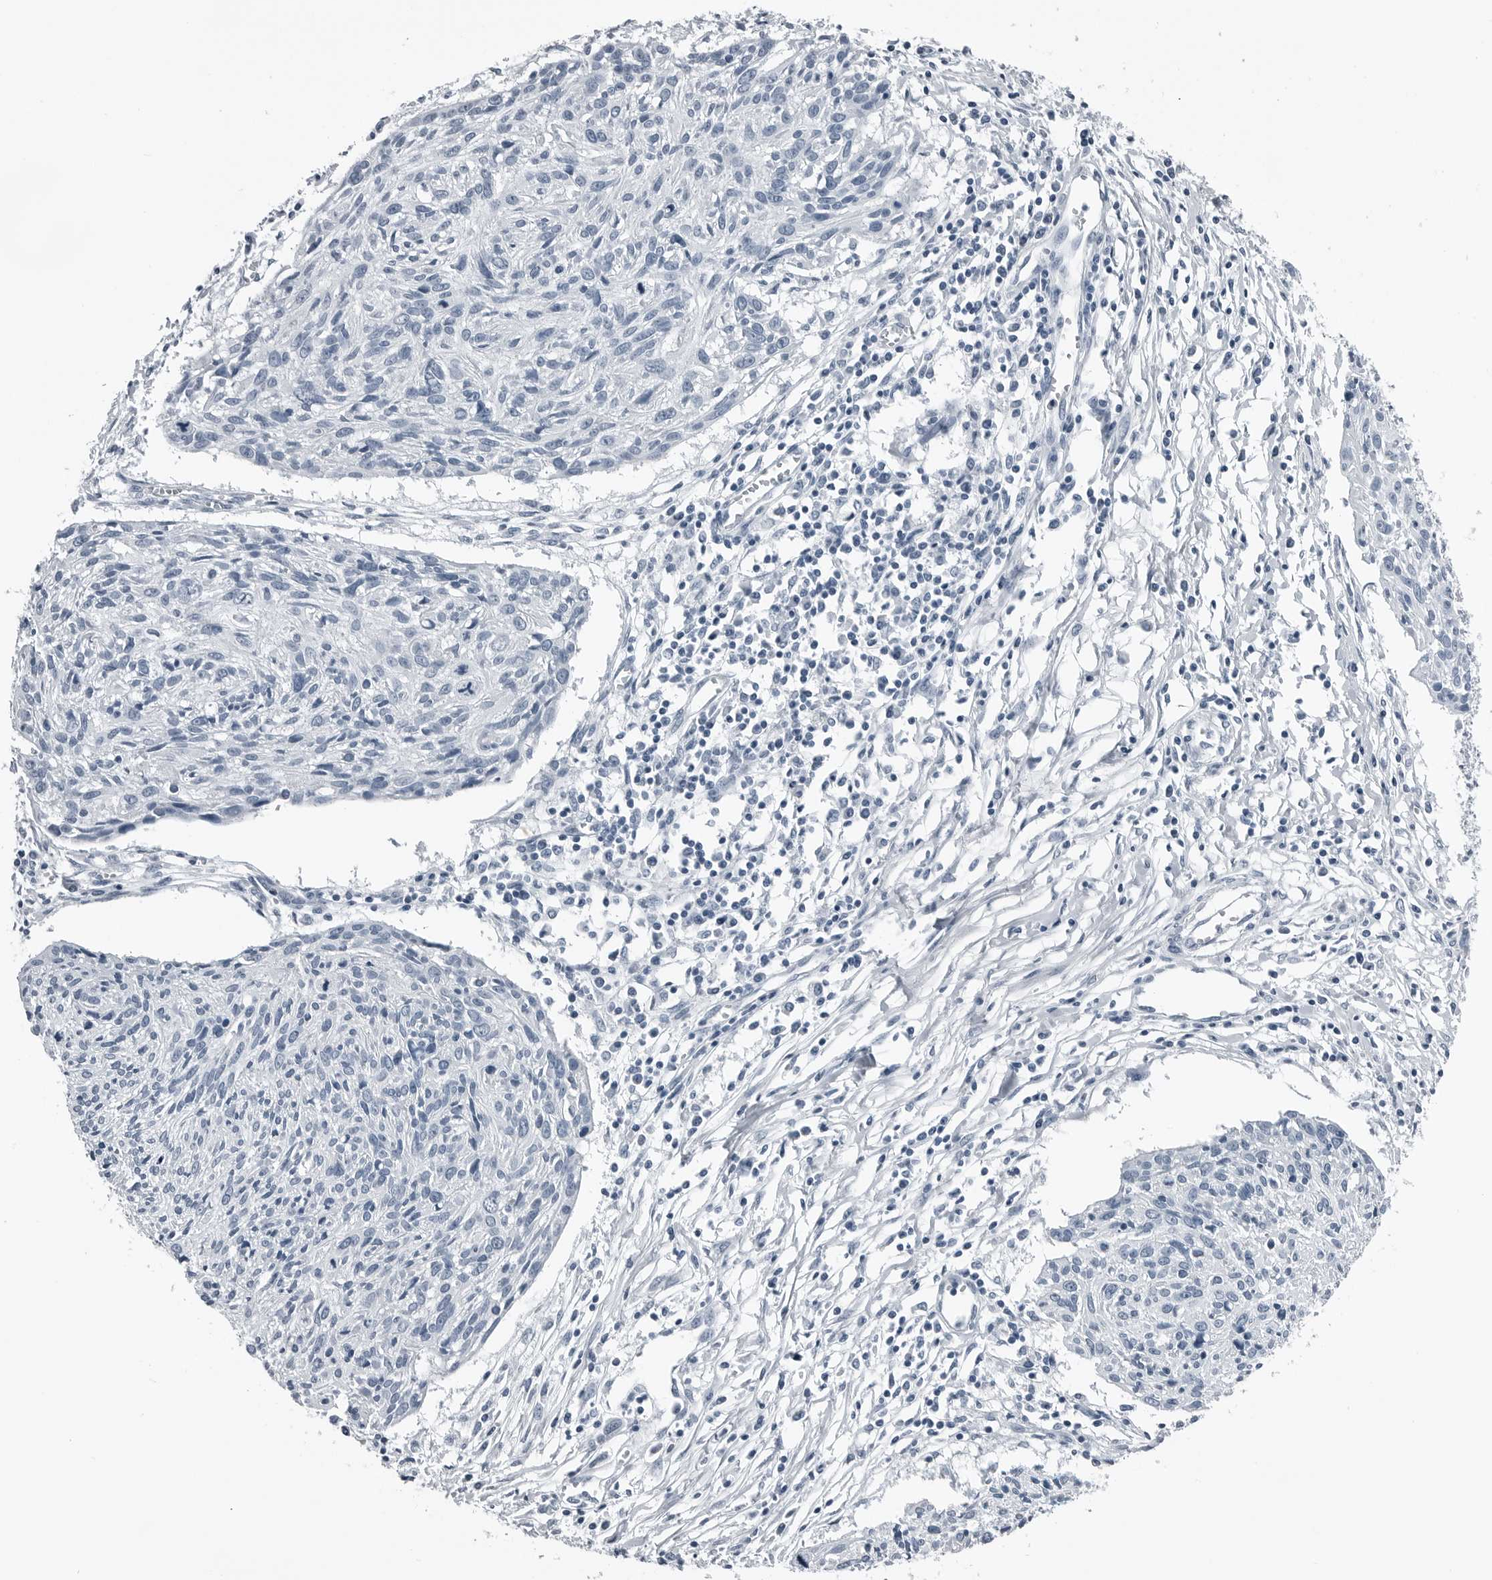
{"staining": {"intensity": "negative", "quantity": "none", "location": "none"}, "tissue": "cervical cancer", "cell_type": "Tumor cells", "image_type": "cancer", "snomed": [{"axis": "morphology", "description": "Squamous cell carcinoma, NOS"}, {"axis": "topography", "description": "Cervix"}], "caption": "Immunohistochemistry (IHC) photomicrograph of human cervical squamous cell carcinoma stained for a protein (brown), which displays no staining in tumor cells. Nuclei are stained in blue.", "gene": "SPINK1", "patient": {"sex": "female", "age": 51}}